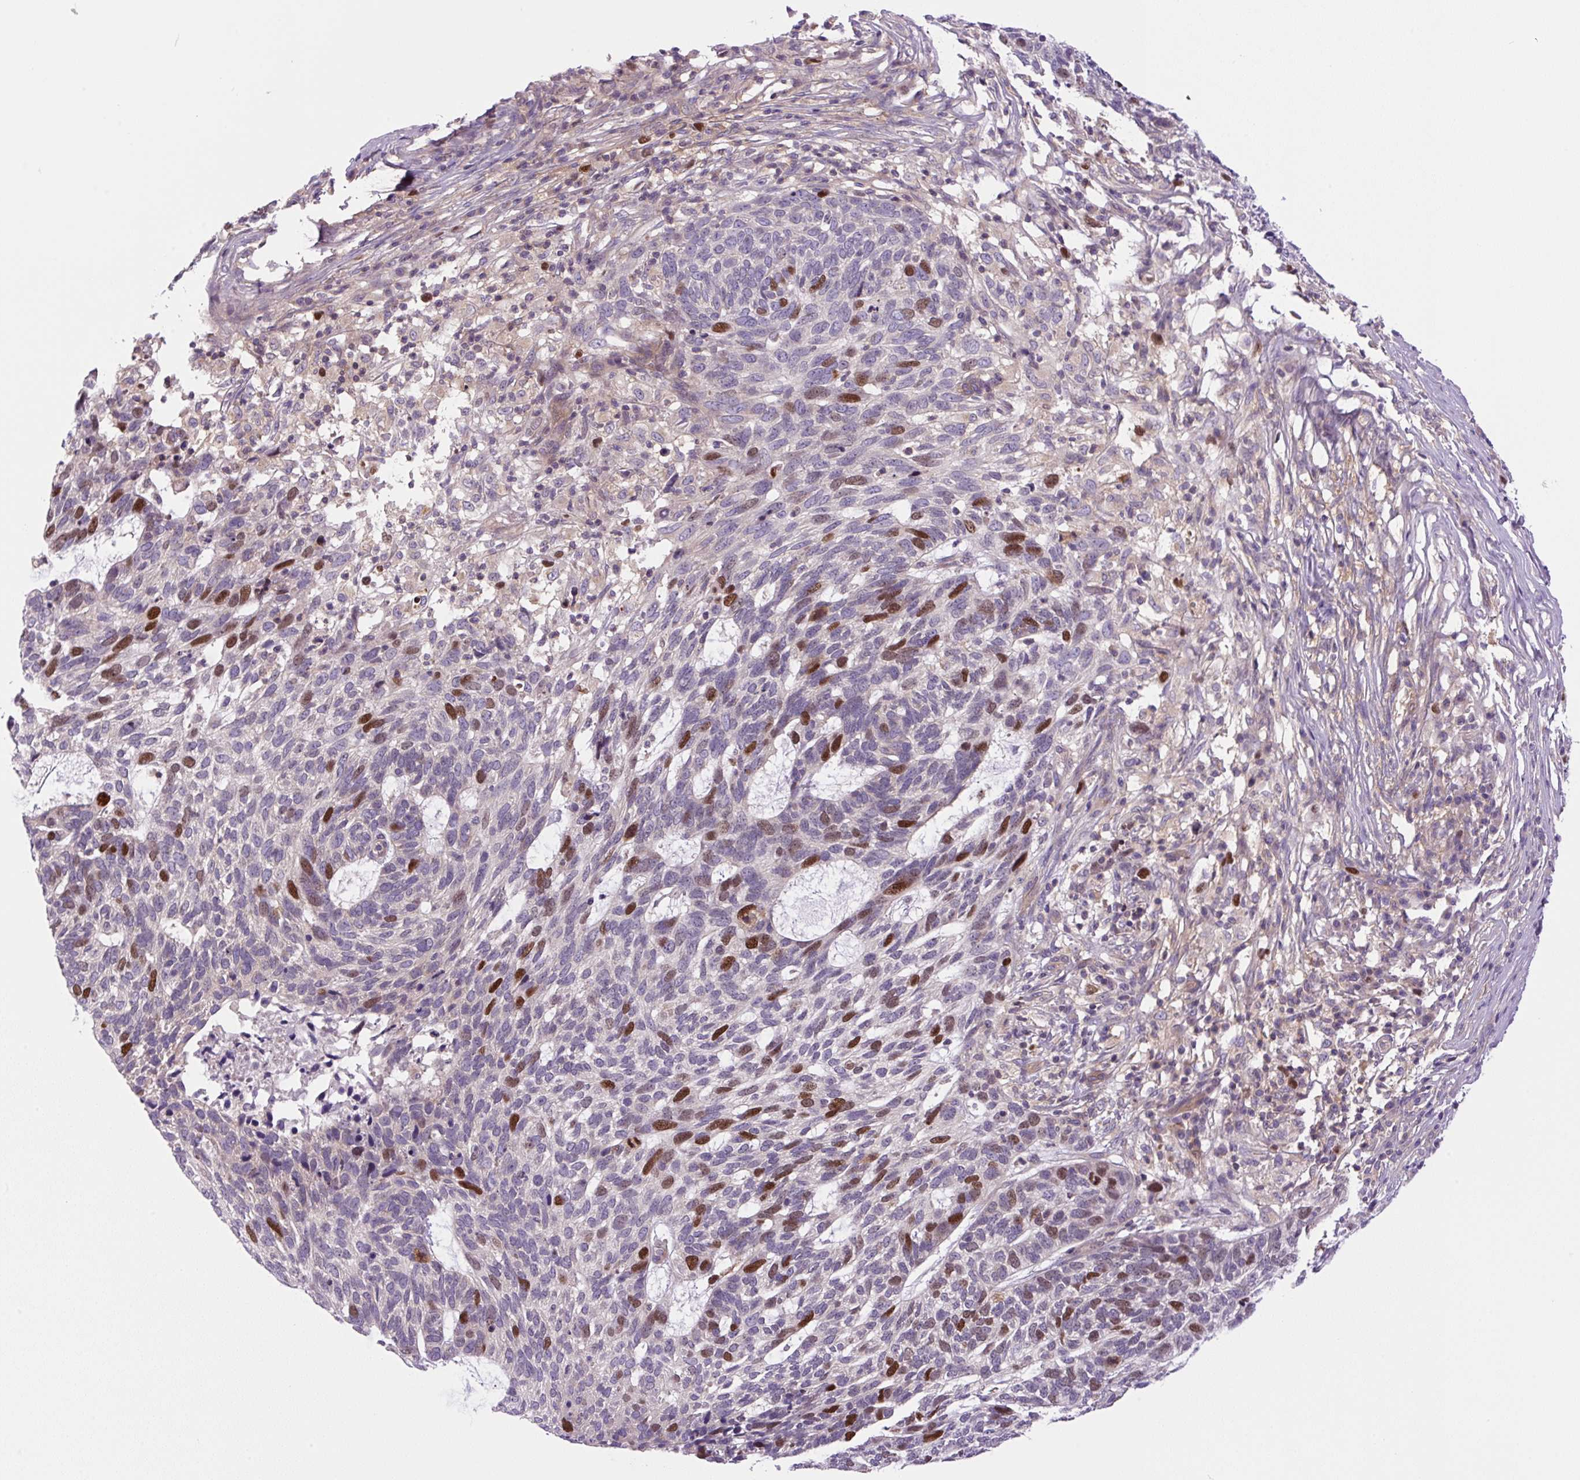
{"staining": {"intensity": "moderate", "quantity": "25%-75%", "location": "nuclear"}, "tissue": "skin cancer", "cell_type": "Tumor cells", "image_type": "cancer", "snomed": [{"axis": "morphology", "description": "Basal cell carcinoma"}, {"axis": "topography", "description": "Skin"}], "caption": "Protein staining displays moderate nuclear staining in approximately 25%-75% of tumor cells in skin cancer.", "gene": "KIFC1", "patient": {"sex": "female", "age": 65}}